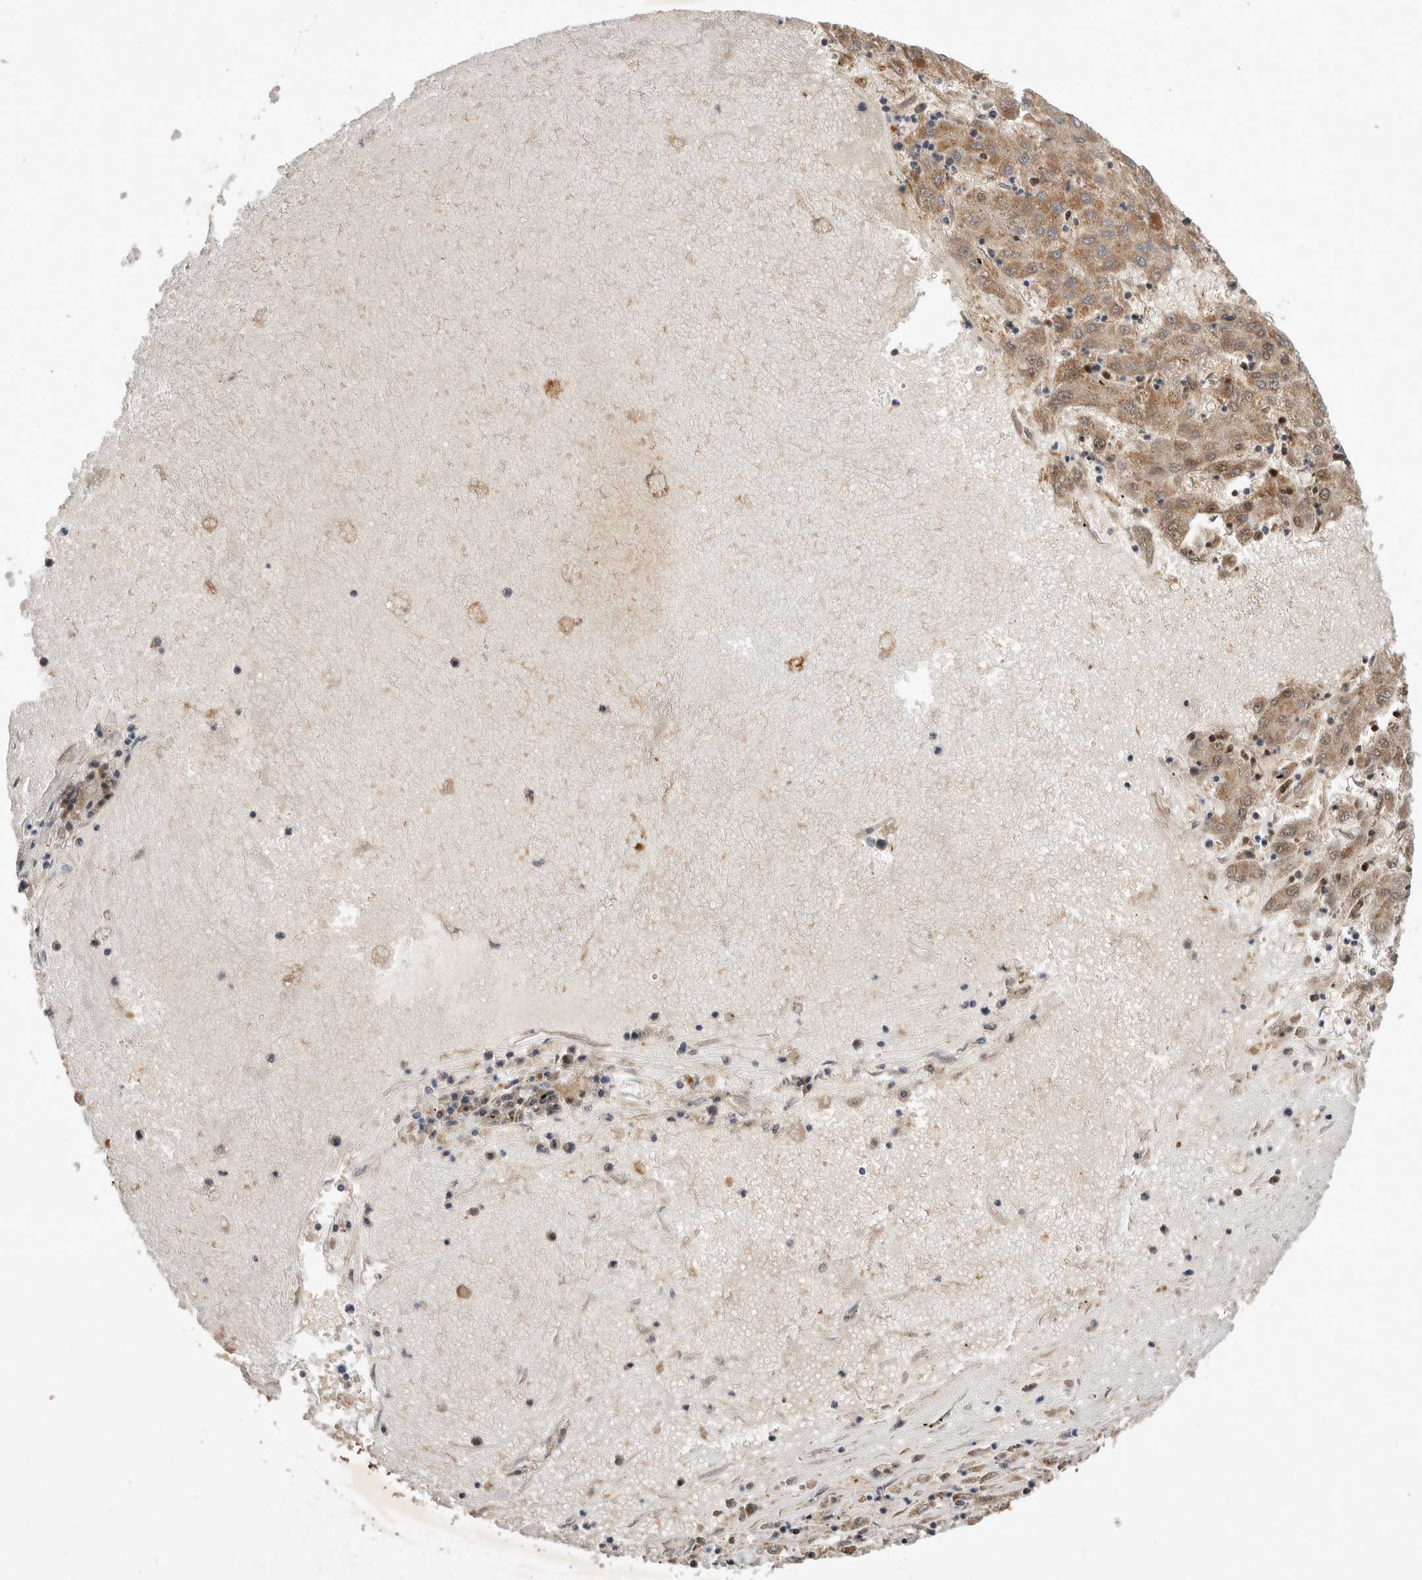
{"staining": {"intensity": "moderate", "quantity": ">75%", "location": "cytoplasmic/membranous,nuclear"}, "tissue": "liver cancer", "cell_type": "Tumor cells", "image_type": "cancer", "snomed": [{"axis": "morphology", "description": "Carcinoma, Hepatocellular, NOS"}, {"axis": "topography", "description": "Liver"}], "caption": "Moderate cytoplasmic/membranous and nuclear protein staining is appreciated in about >75% of tumor cells in liver hepatocellular carcinoma.", "gene": "SERAC1", "patient": {"sex": "male", "age": 72}}